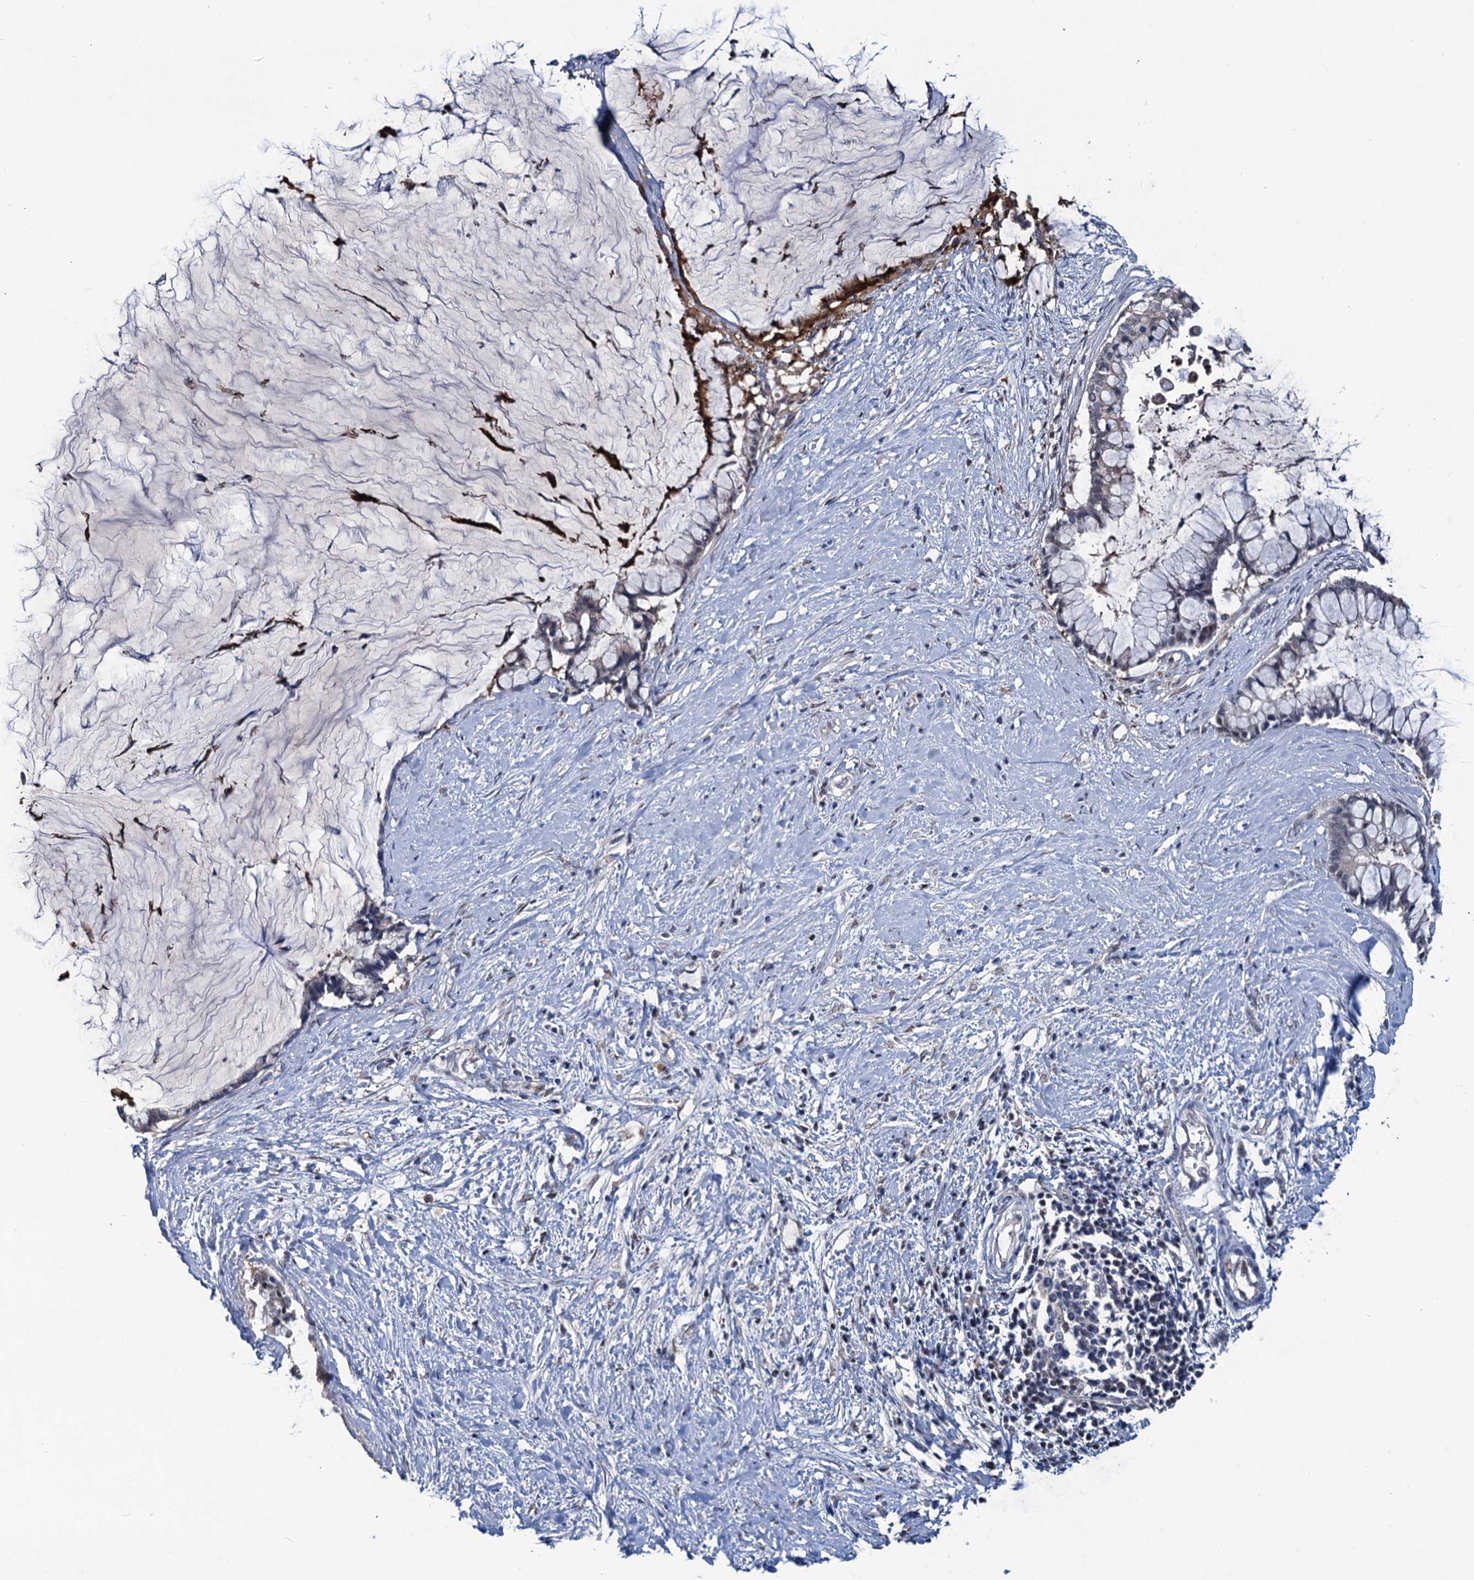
{"staining": {"intensity": "negative", "quantity": "none", "location": "none"}, "tissue": "pancreatic cancer", "cell_type": "Tumor cells", "image_type": "cancer", "snomed": [{"axis": "morphology", "description": "Adenocarcinoma, NOS"}, {"axis": "topography", "description": "Pancreas"}], "caption": "The image displays no staining of tumor cells in pancreatic cancer. (DAB (3,3'-diaminobenzidine) immunohistochemistry, high magnification).", "gene": "RTKN2", "patient": {"sex": "male", "age": 41}}